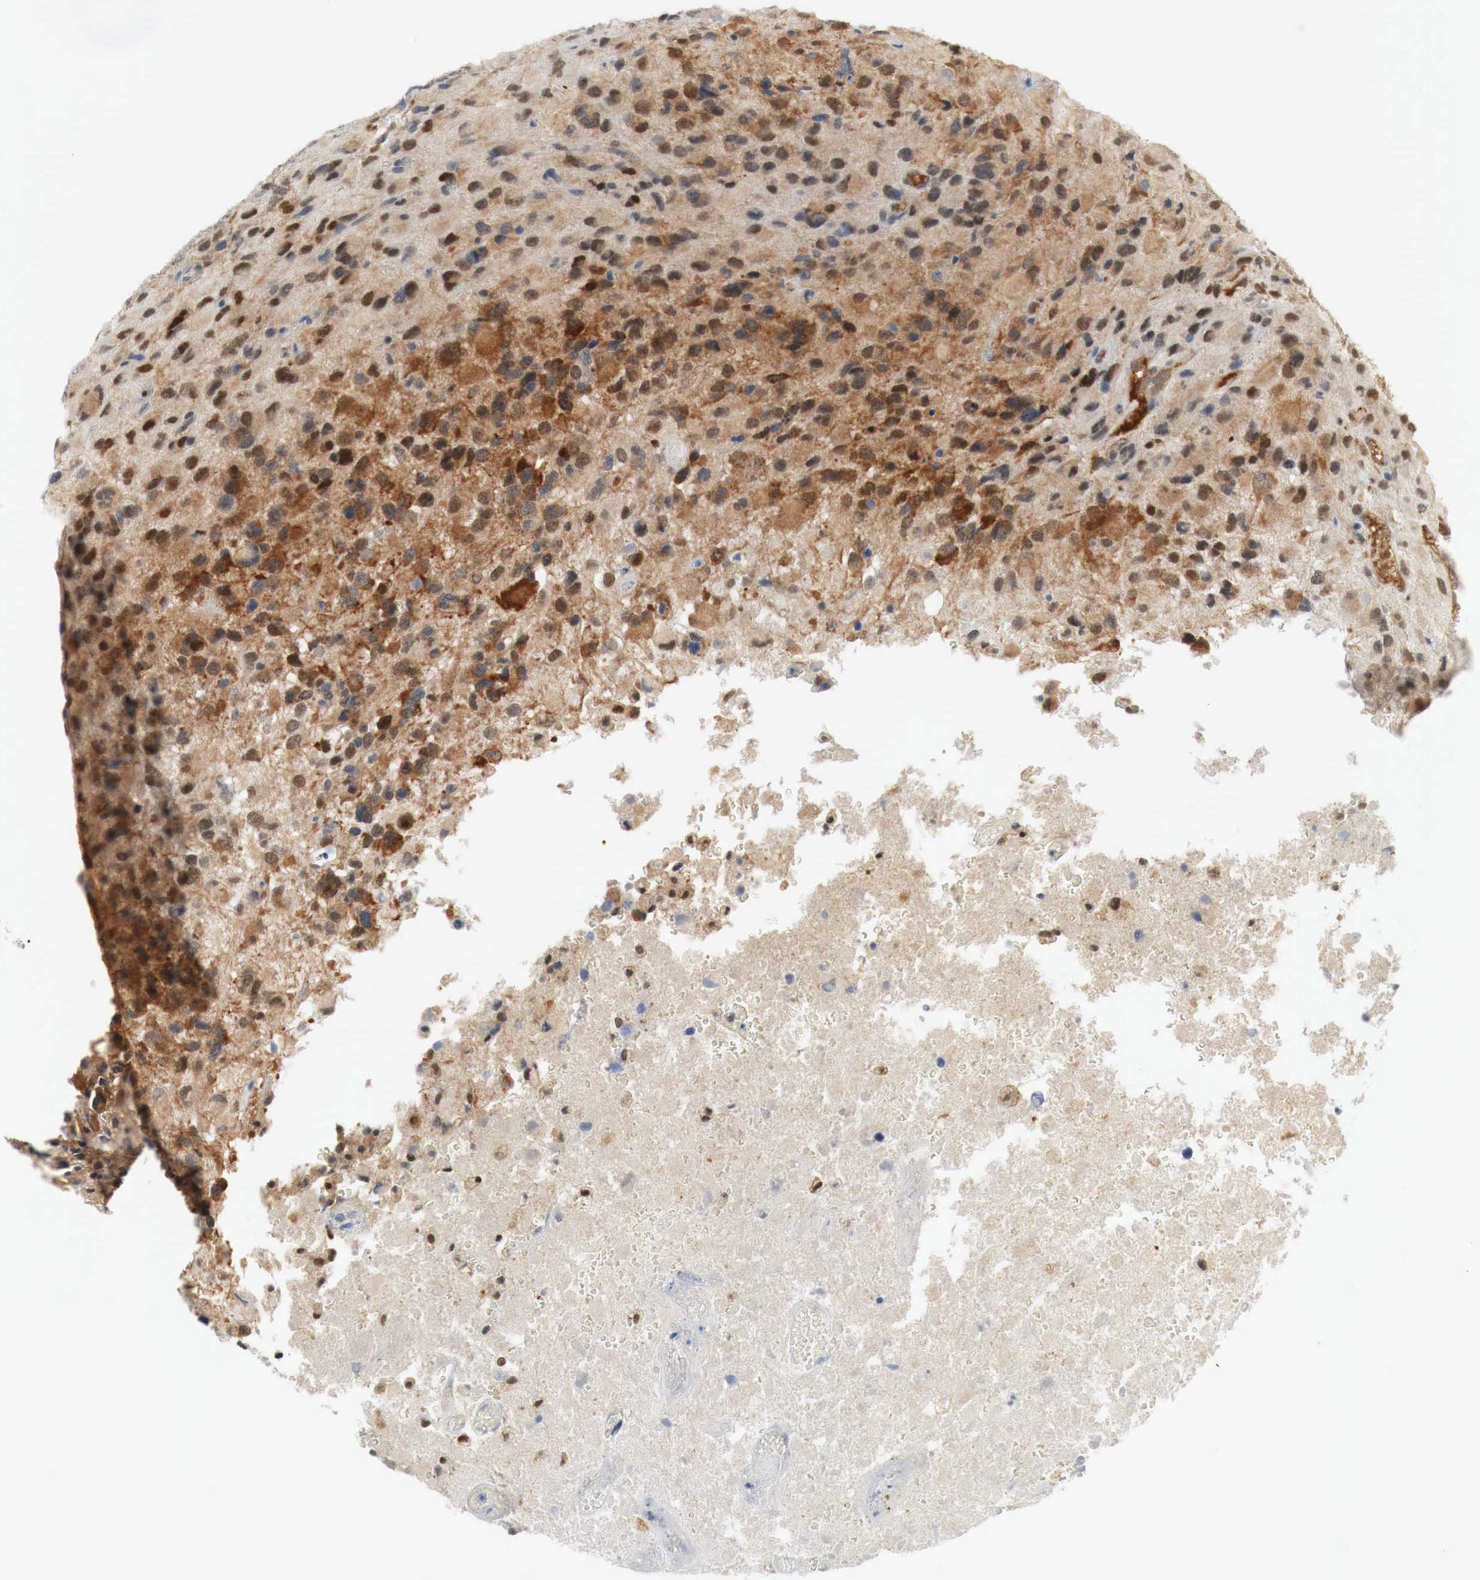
{"staining": {"intensity": "moderate", "quantity": "25%-75%", "location": "cytoplasmic/membranous,nuclear"}, "tissue": "glioma", "cell_type": "Tumor cells", "image_type": "cancer", "snomed": [{"axis": "morphology", "description": "Glioma, malignant, High grade"}, {"axis": "topography", "description": "Brain"}], "caption": "Approximately 25%-75% of tumor cells in glioma display moderate cytoplasmic/membranous and nuclear protein expression as visualized by brown immunohistochemical staining.", "gene": "MYC", "patient": {"sex": "male", "age": 69}}